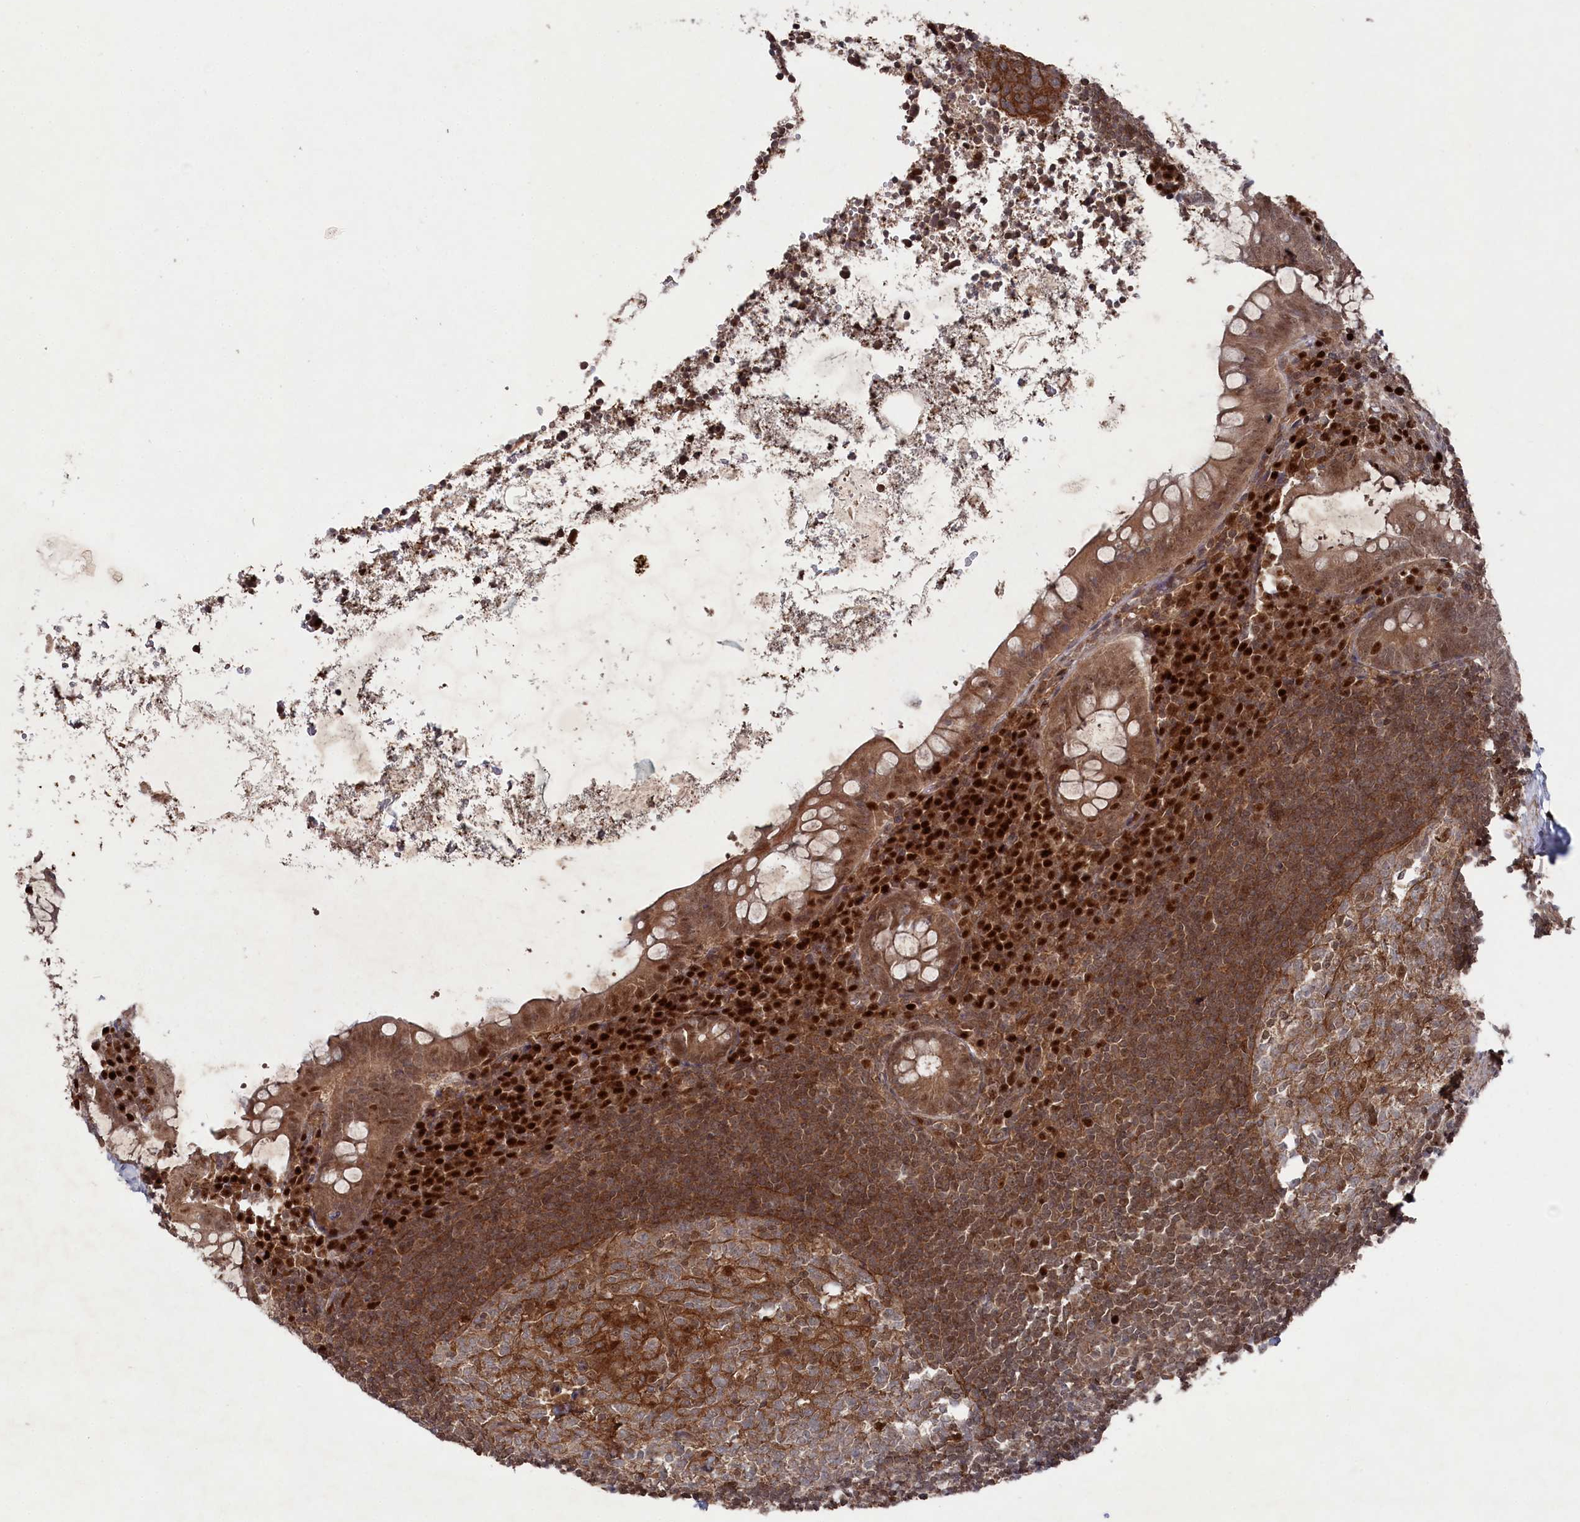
{"staining": {"intensity": "moderate", "quantity": ">75%", "location": "cytoplasmic/membranous,nuclear"}, "tissue": "appendix", "cell_type": "Glandular cells", "image_type": "normal", "snomed": [{"axis": "morphology", "description": "Normal tissue, NOS"}, {"axis": "topography", "description": "Appendix"}], "caption": "Immunohistochemical staining of normal human appendix reveals moderate cytoplasmic/membranous,nuclear protein expression in about >75% of glandular cells. (brown staining indicates protein expression, while blue staining denotes nuclei).", "gene": "BORCS7", "patient": {"sex": "female", "age": 33}}